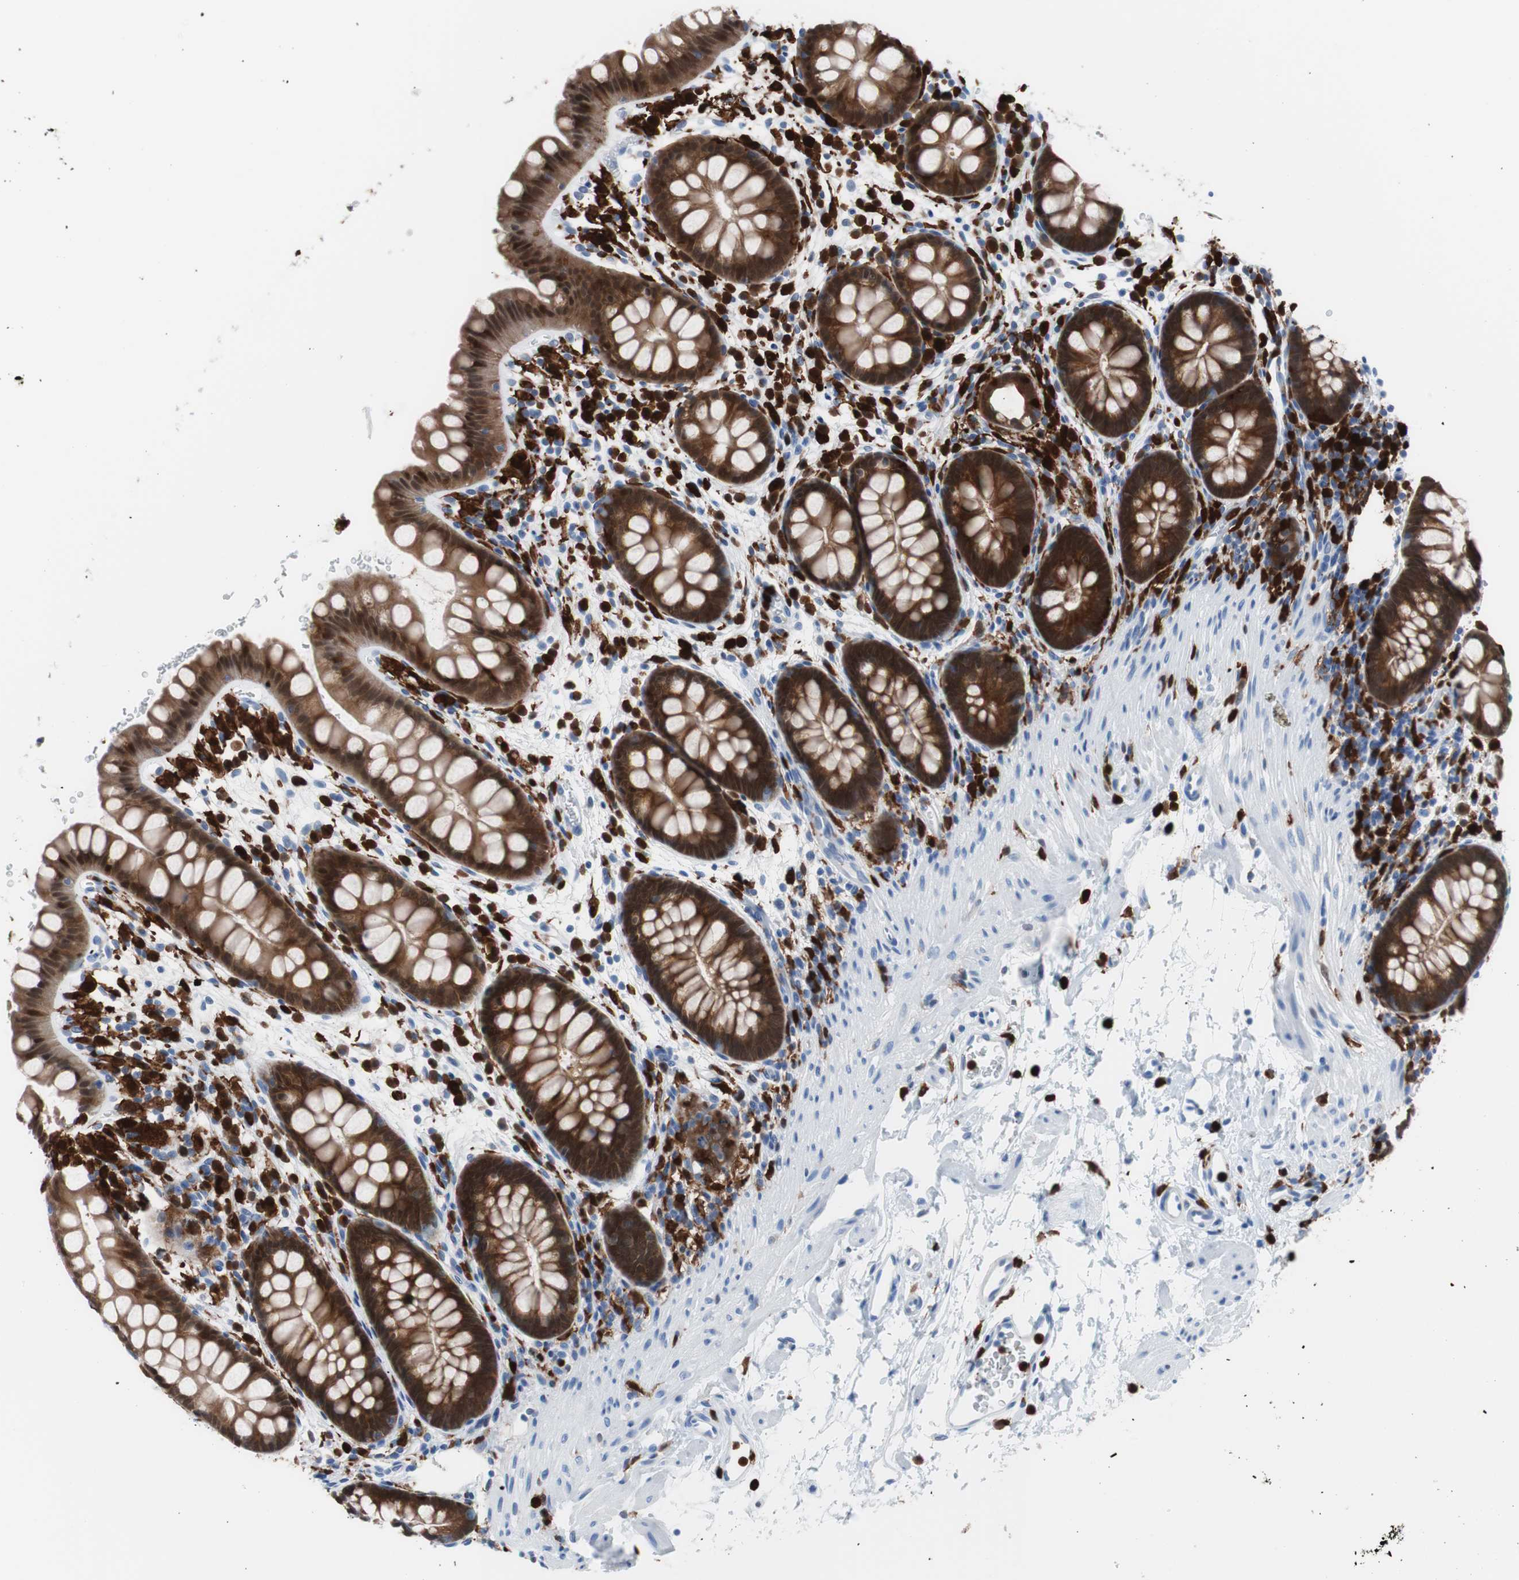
{"staining": {"intensity": "strong", "quantity": ">75%", "location": "cytoplasmic/membranous"}, "tissue": "rectum", "cell_type": "Glandular cells", "image_type": "normal", "snomed": [{"axis": "morphology", "description": "Normal tissue, NOS"}, {"axis": "topography", "description": "Rectum"}], "caption": "Protein staining by IHC displays strong cytoplasmic/membranous positivity in approximately >75% of glandular cells in benign rectum.", "gene": "SYK", "patient": {"sex": "female", "age": 24}}